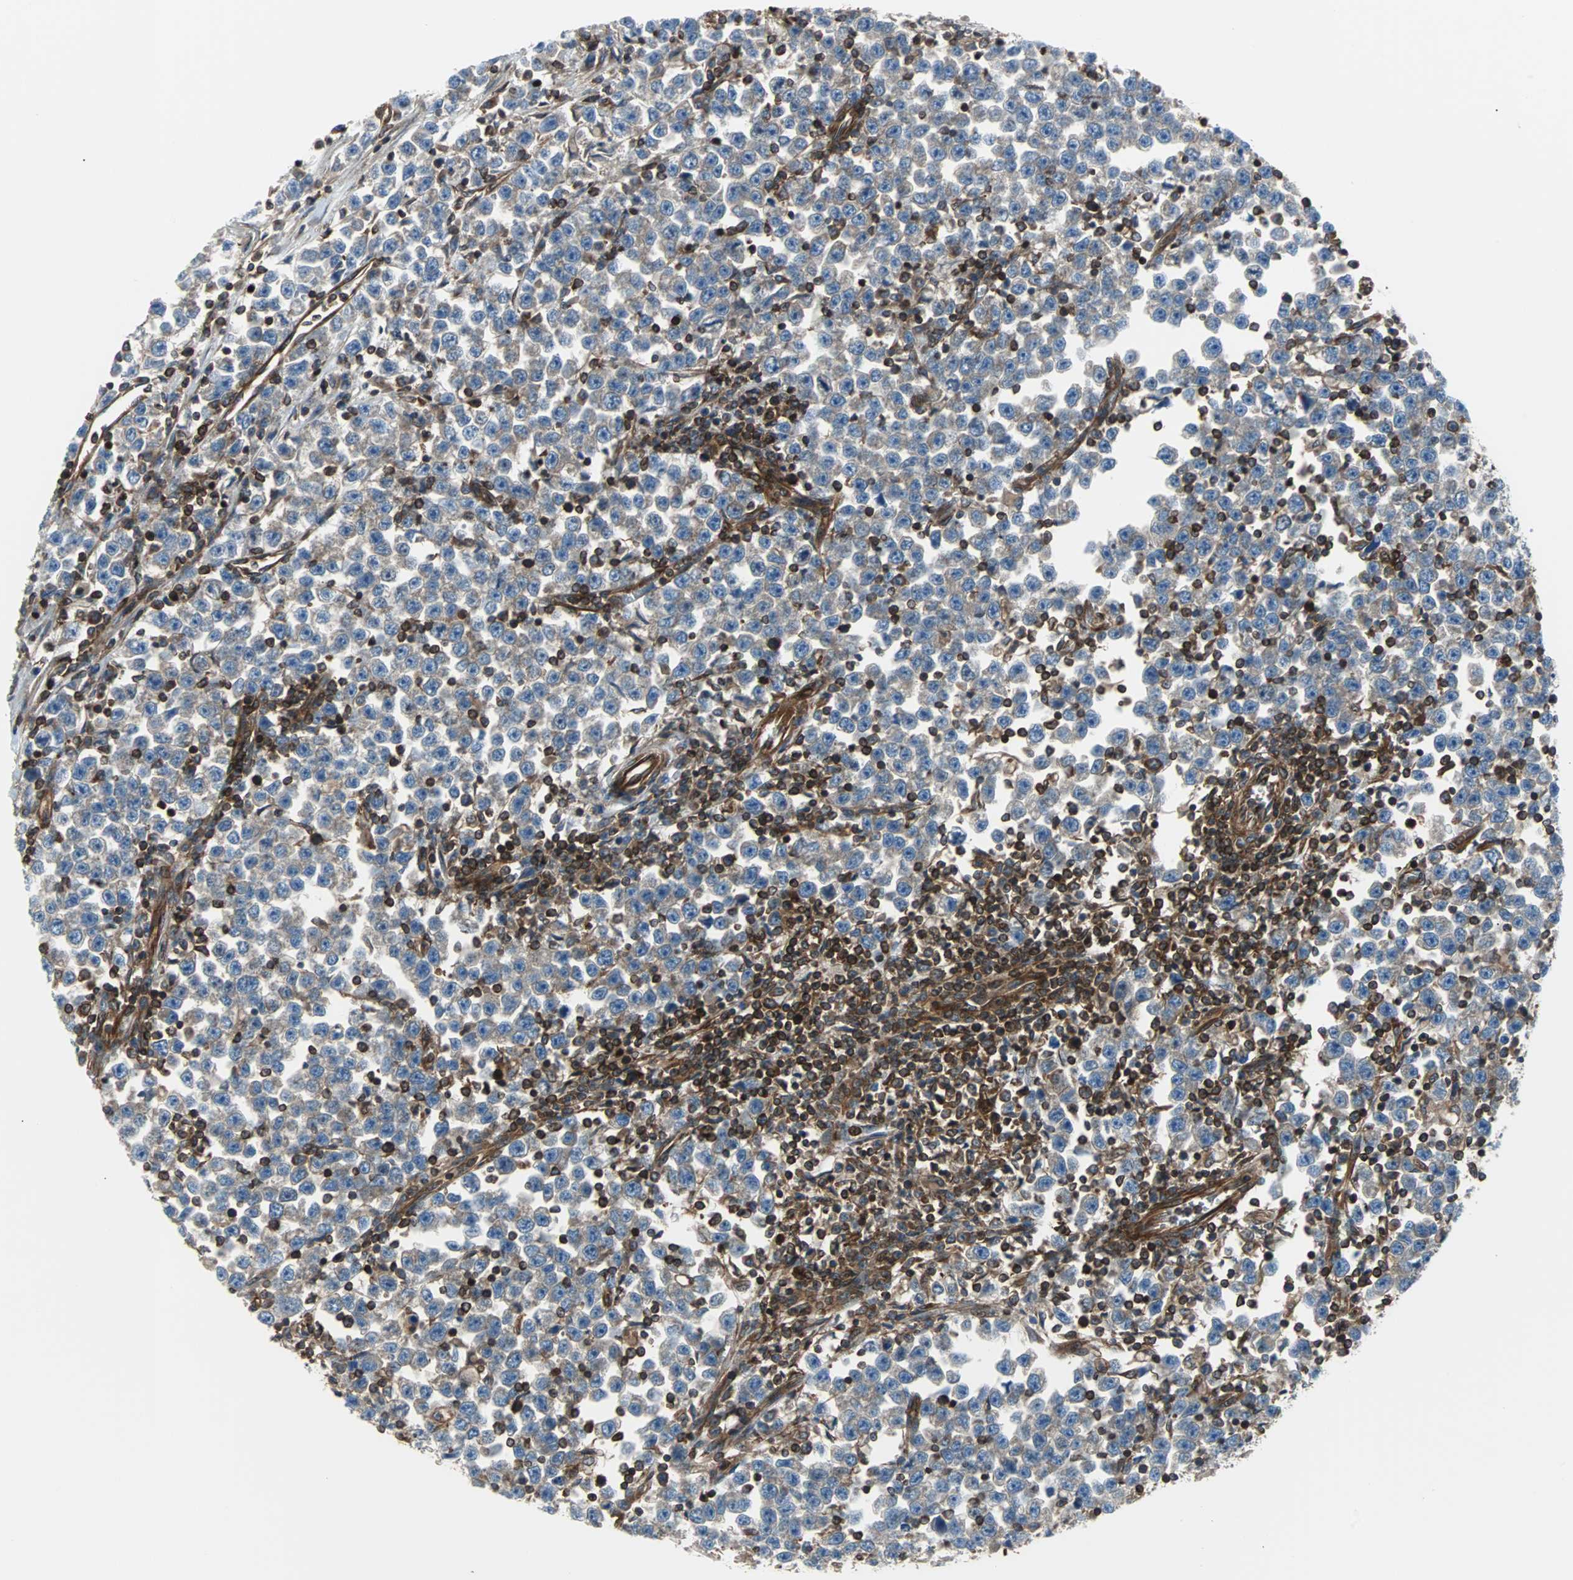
{"staining": {"intensity": "weak", "quantity": ">75%", "location": "cytoplasmic/membranous"}, "tissue": "testis cancer", "cell_type": "Tumor cells", "image_type": "cancer", "snomed": [{"axis": "morphology", "description": "Seminoma, NOS"}, {"axis": "topography", "description": "Testis"}], "caption": "Immunohistochemical staining of human testis cancer reveals low levels of weak cytoplasmic/membranous staining in approximately >75% of tumor cells. The staining was performed using DAB to visualize the protein expression in brown, while the nuclei were stained in blue with hematoxylin (Magnification: 20x).", "gene": "RELA", "patient": {"sex": "male", "age": 43}}